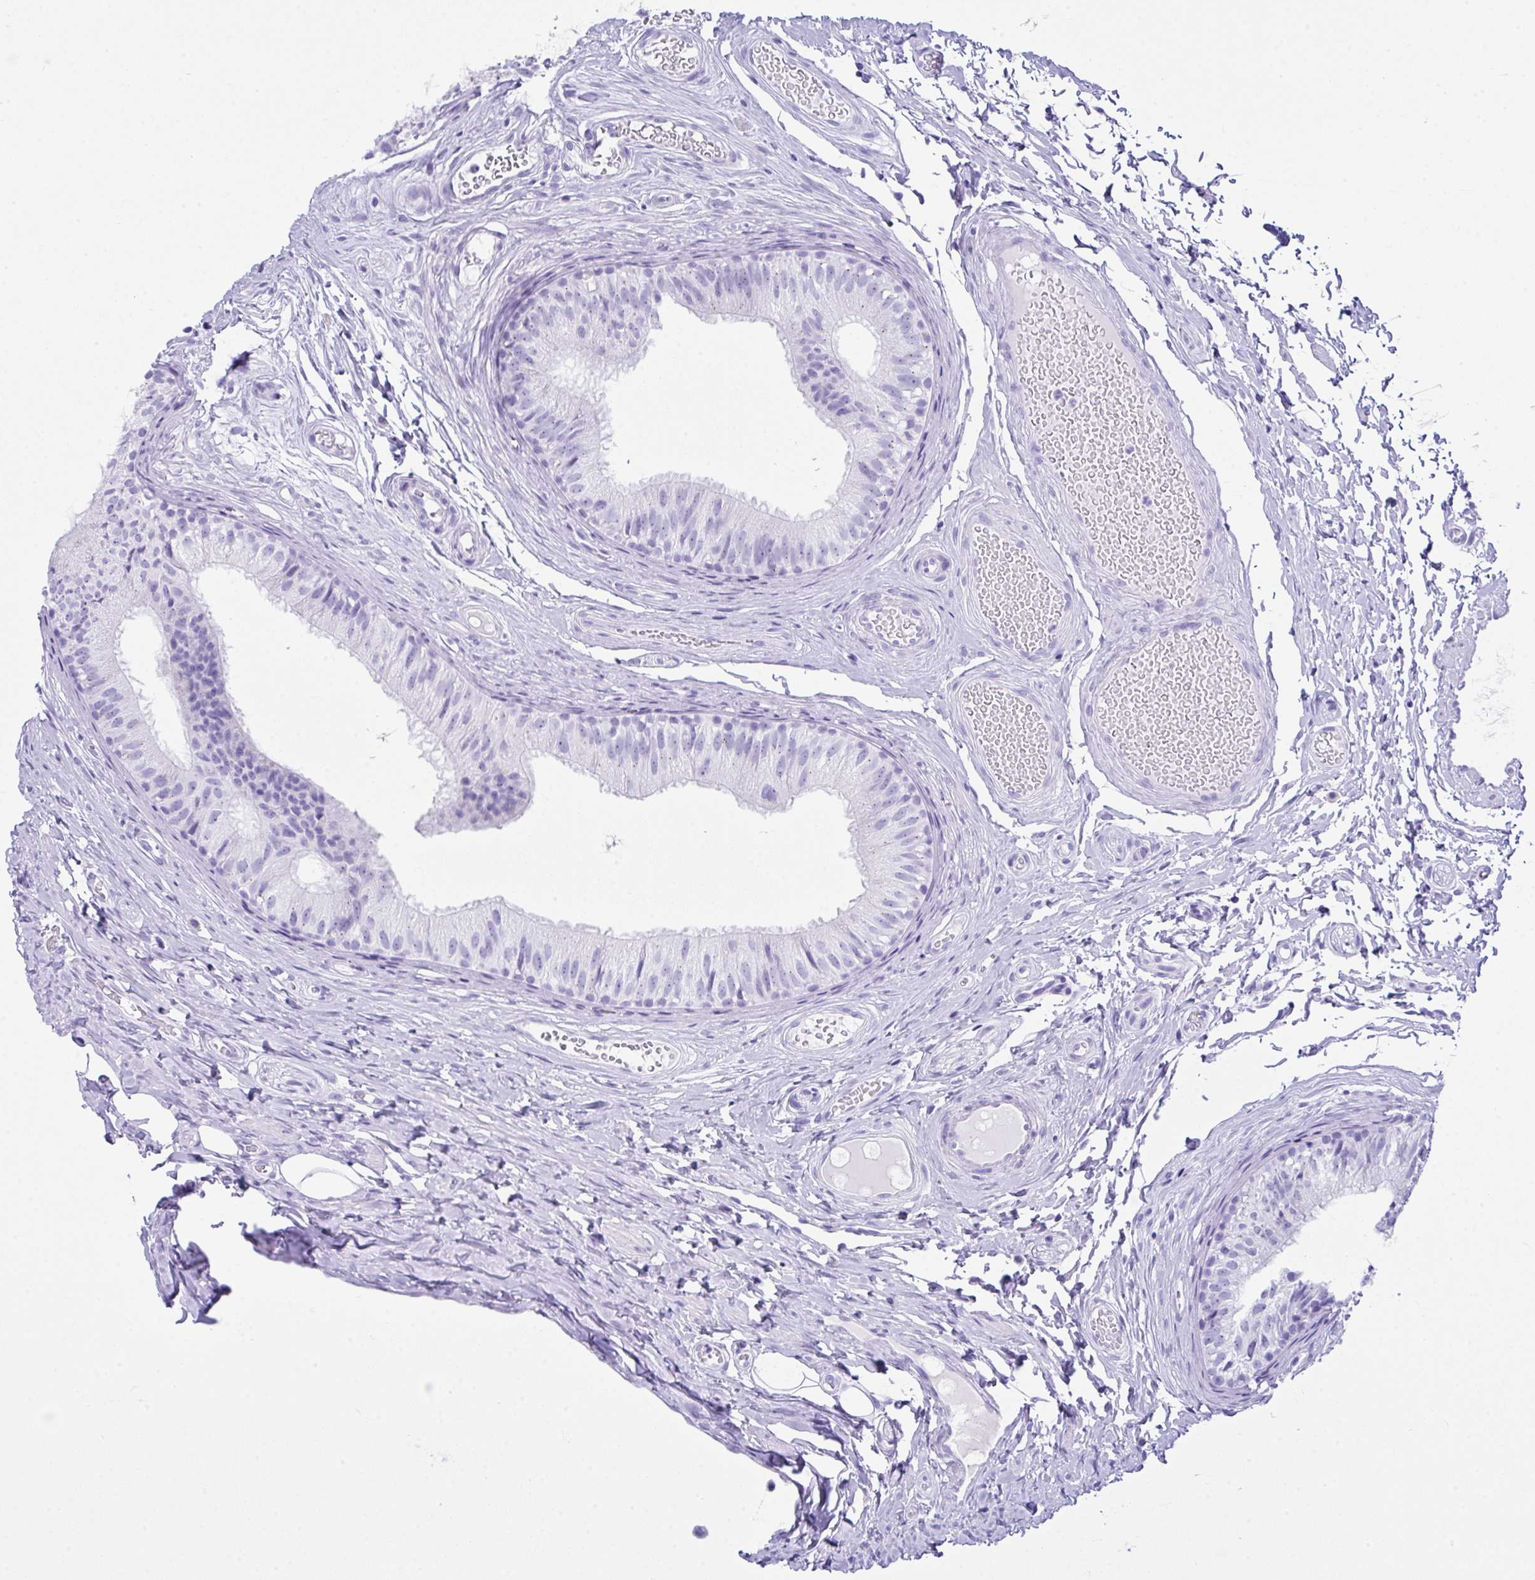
{"staining": {"intensity": "negative", "quantity": "none", "location": "none"}, "tissue": "epididymis", "cell_type": "Glandular cells", "image_type": "normal", "snomed": [{"axis": "morphology", "description": "Normal tissue, NOS"}, {"axis": "morphology", "description": "Seminoma, NOS"}, {"axis": "topography", "description": "Testis"}, {"axis": "topography", "description": "Epididymis"}], "caption": "There is no significant staining in glandular cells of epididymis. (DAB IHC with hematoxylin counter stain).", "gene": "LGALS4", "patient": {"sex": "male", "age": 34}}